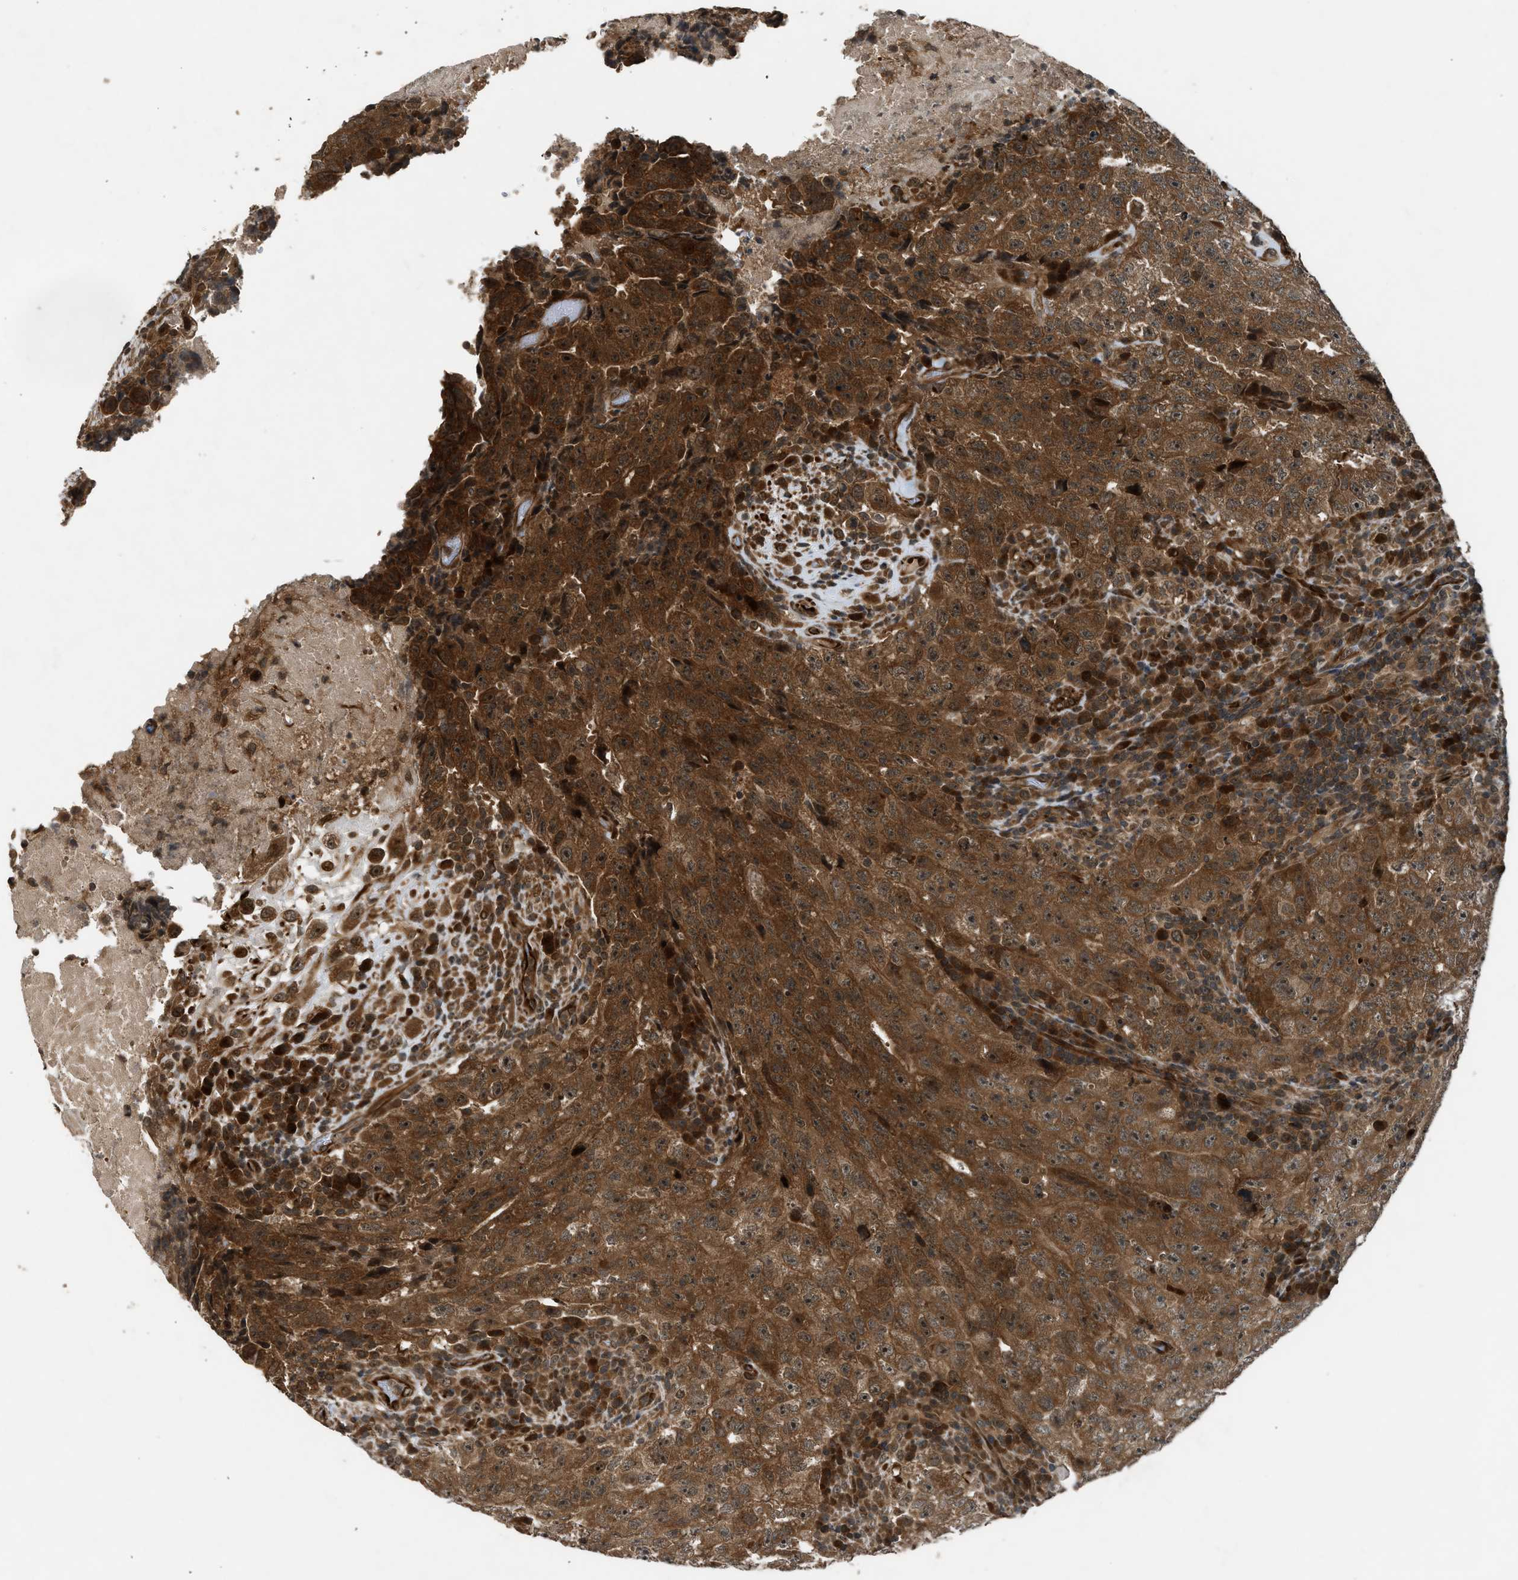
{"staining": {"intensity": "strong", "quantity": ">75%", "location": "cytoplasmic/membranous"}, "tissue": "testis cancer", "cell_type": "Tumor cells", "image_type": "cancer", "snomed": [{"axis": "morphology", "description": "Necrosis, NOS"}, {"axis": "morphology", "description": "Carcinoma, Embryonal, NOS"}, {"axis": "topography", "description": "Testis"}], "caption": "Brown immunohistochemical staining in testis embryonal carcinoma shows strong cytoplasmic/membranous expression in approximately >75% of tumor cells. The staining is performed using DAB (3,3'-diaminobenzidine) brown chromogen to label protein expression. The nuclei are counter-stained blue using hematoxylin.", "gene": "TXNL1", "patient": {"sex": "male", "age": 19}}